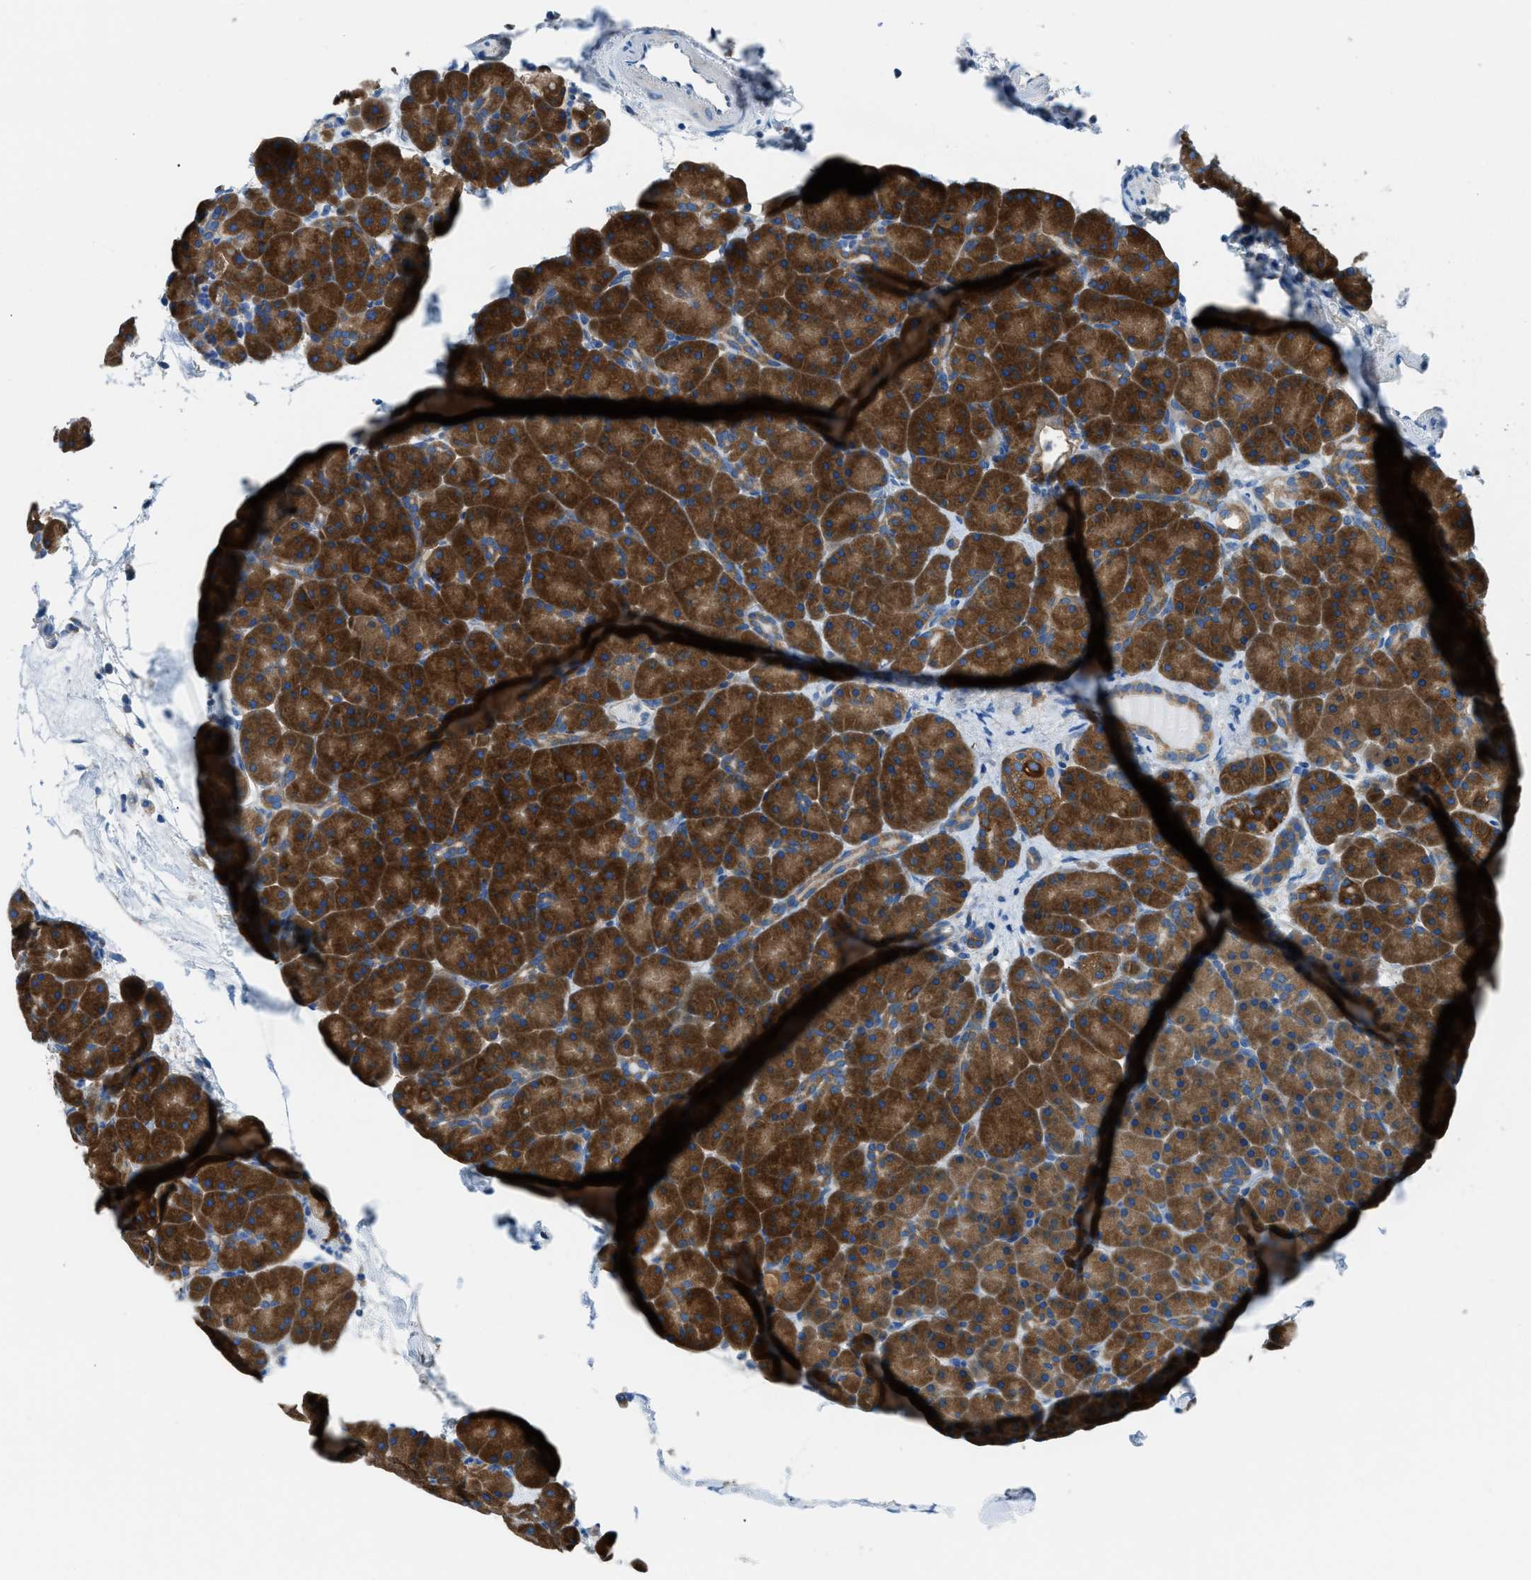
{"staining": {"intensity": "strong", "quantity": ">75%", "location": "cytoplasmic/membranous"}, "tissue": "pancreas", "cell_type": "Exocrine glandular cells", "image_type": "normal", "snomed": [{"axis": "morphology", "description": "Normal tissue, NOS"}, {"axis": "topography", "description": "Pancreas"}], "caption": "A high amount of strong cytoplasmic/membranous positivity is present in approximately >75% of exocrine glandular cells in unremarkable pancreas. (DAB IHC, brown staining for protein, blue staining for nuclei).", "gene": "SARS1", "patient": {"sex": "male", "age": 66}}